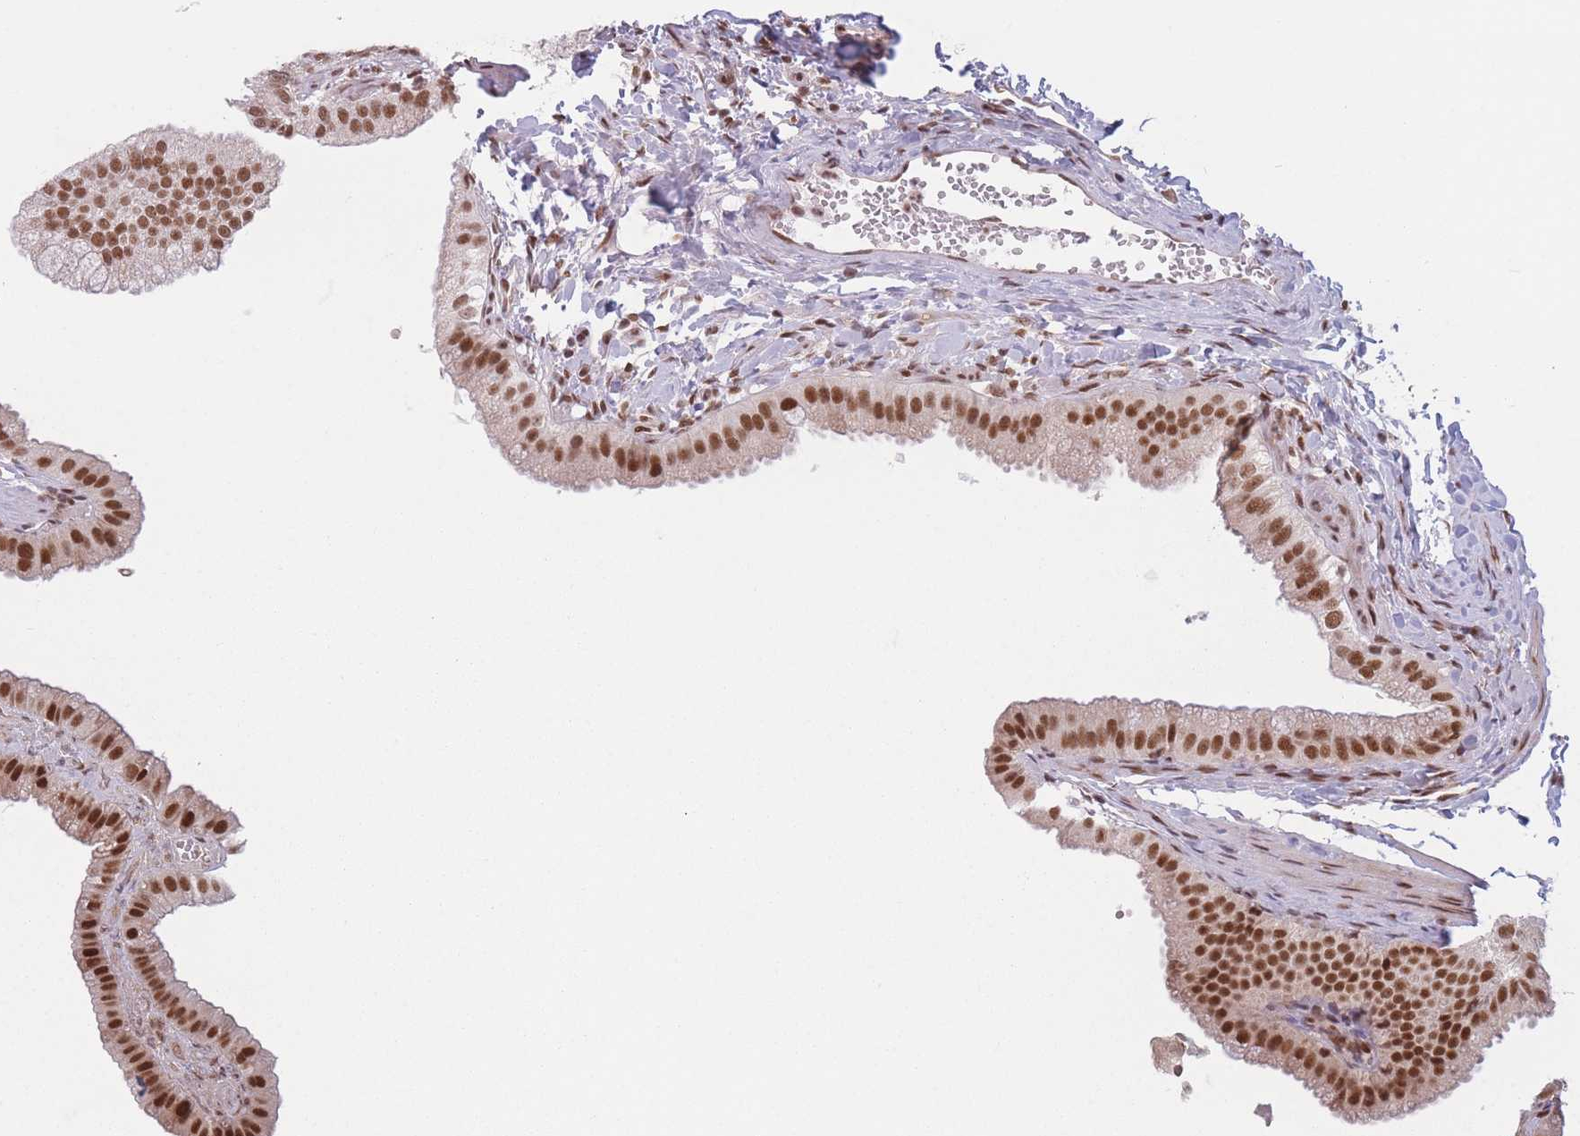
{"staining": {"intensity": "strong", "quantity": ">75%", "location": "nuclear"}, "tissue": "gallbladder", "cell_type": "Glandular cells", "image_type": "normal", "snomed": [{"axis": "morphology", "description": "Normal tissue, NOS"}, {"axis": "topography", "description": "Gallbladder"}], "caption": "Strong nuclear positivity is identified in about >75% of glandular cells in normal gallbladder.", "gene": "SUPT6H", "patient": {"sex": "female", "age": 61}}